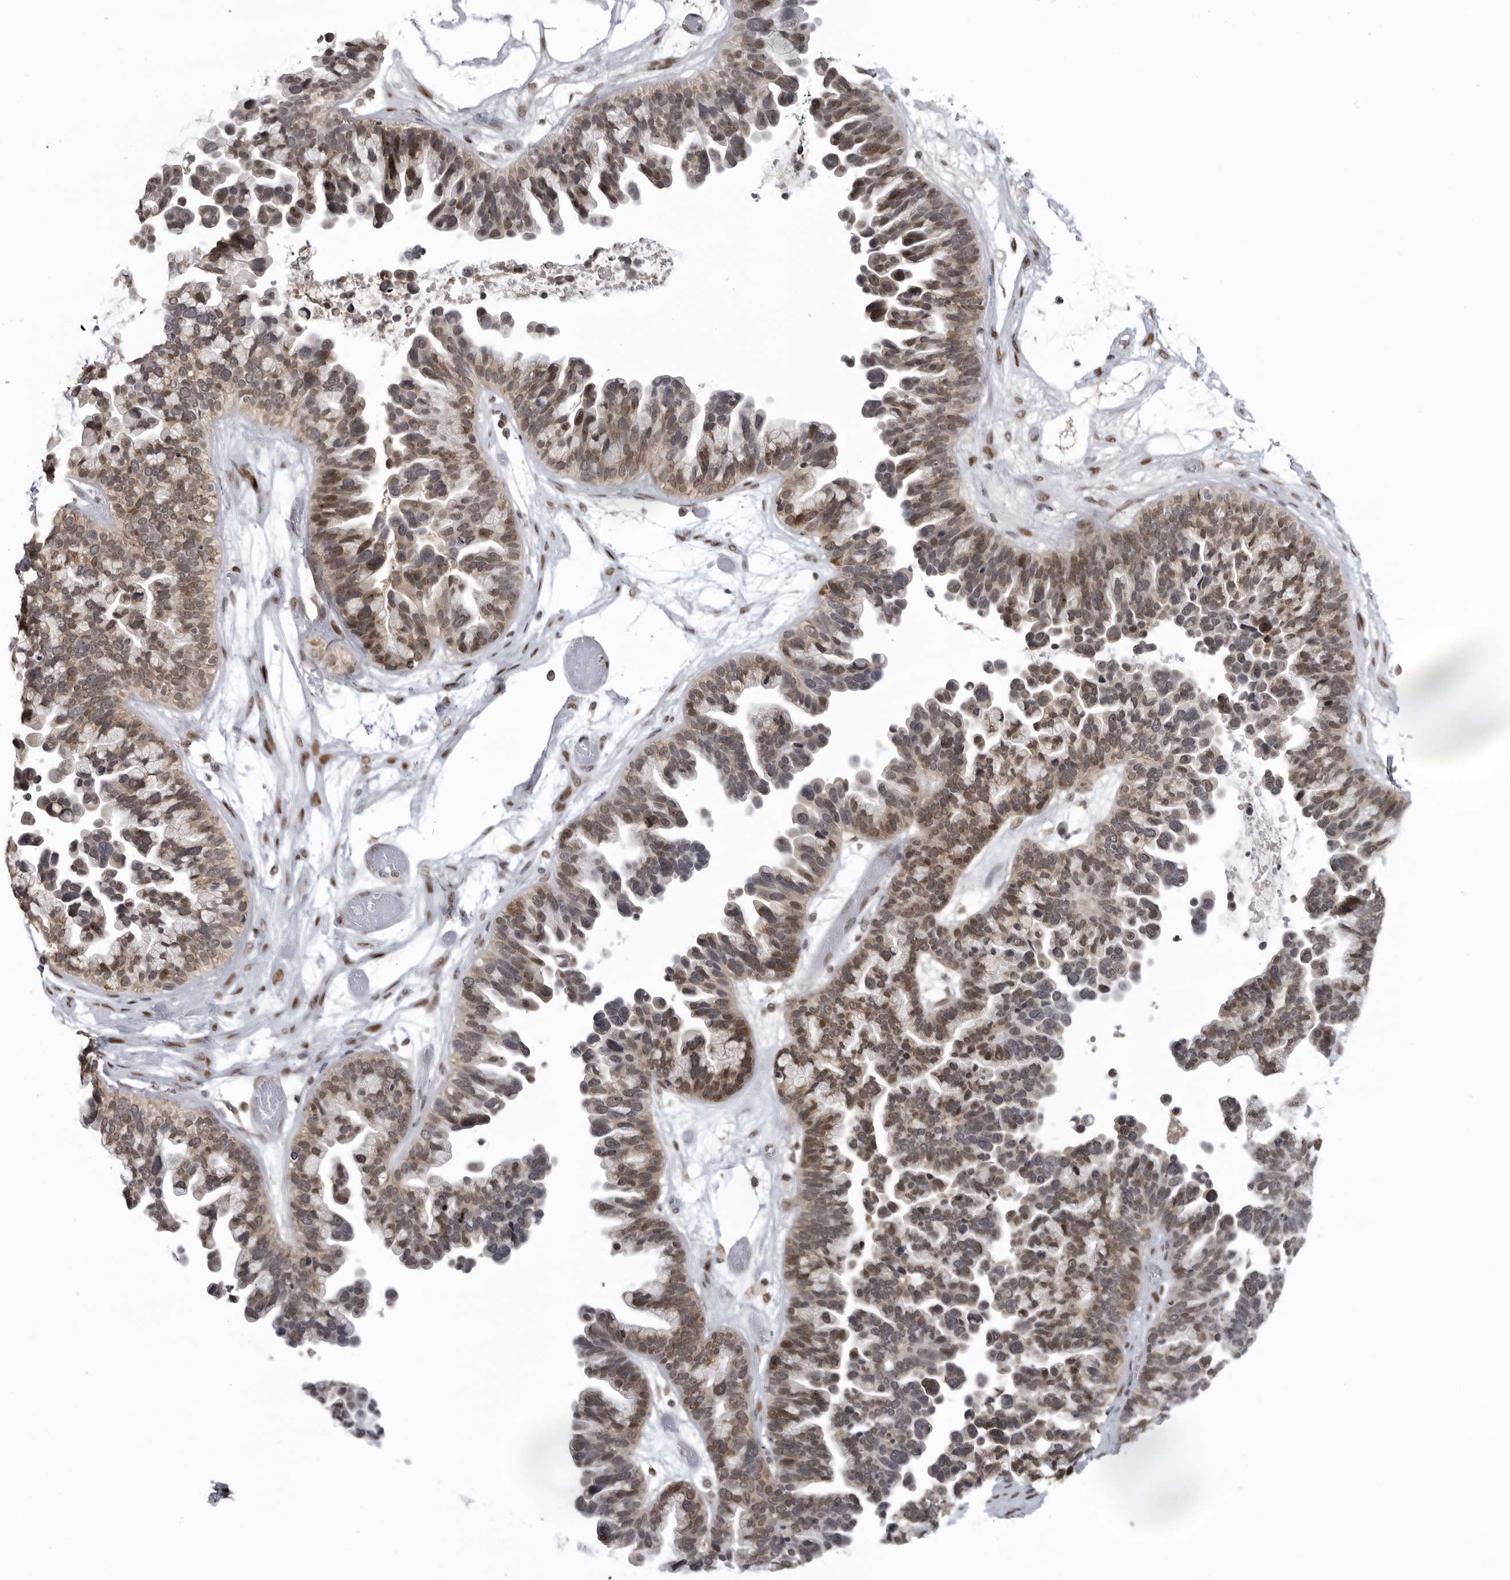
{"staining": {"intensity": "moderate", "quantity": ">75%", "location": "nuclear"}, "tissue": "ovarian cancer", "cell_type": "Tumor cells", "image_type": "cancer", "snomed": [{"axis": "morphology", "description": "Cystadenocarcinoma, serous, NOS"}, {"axis": "topography", "description": "Ovary"}], "caption": "Tumor cells demonstrate moderate nuclear positivity in about >75% of cells in ovarian serous cystadenocarcinoma.", "gene": "C8orf58", "patient": {"sex": "female", "age": 56}}